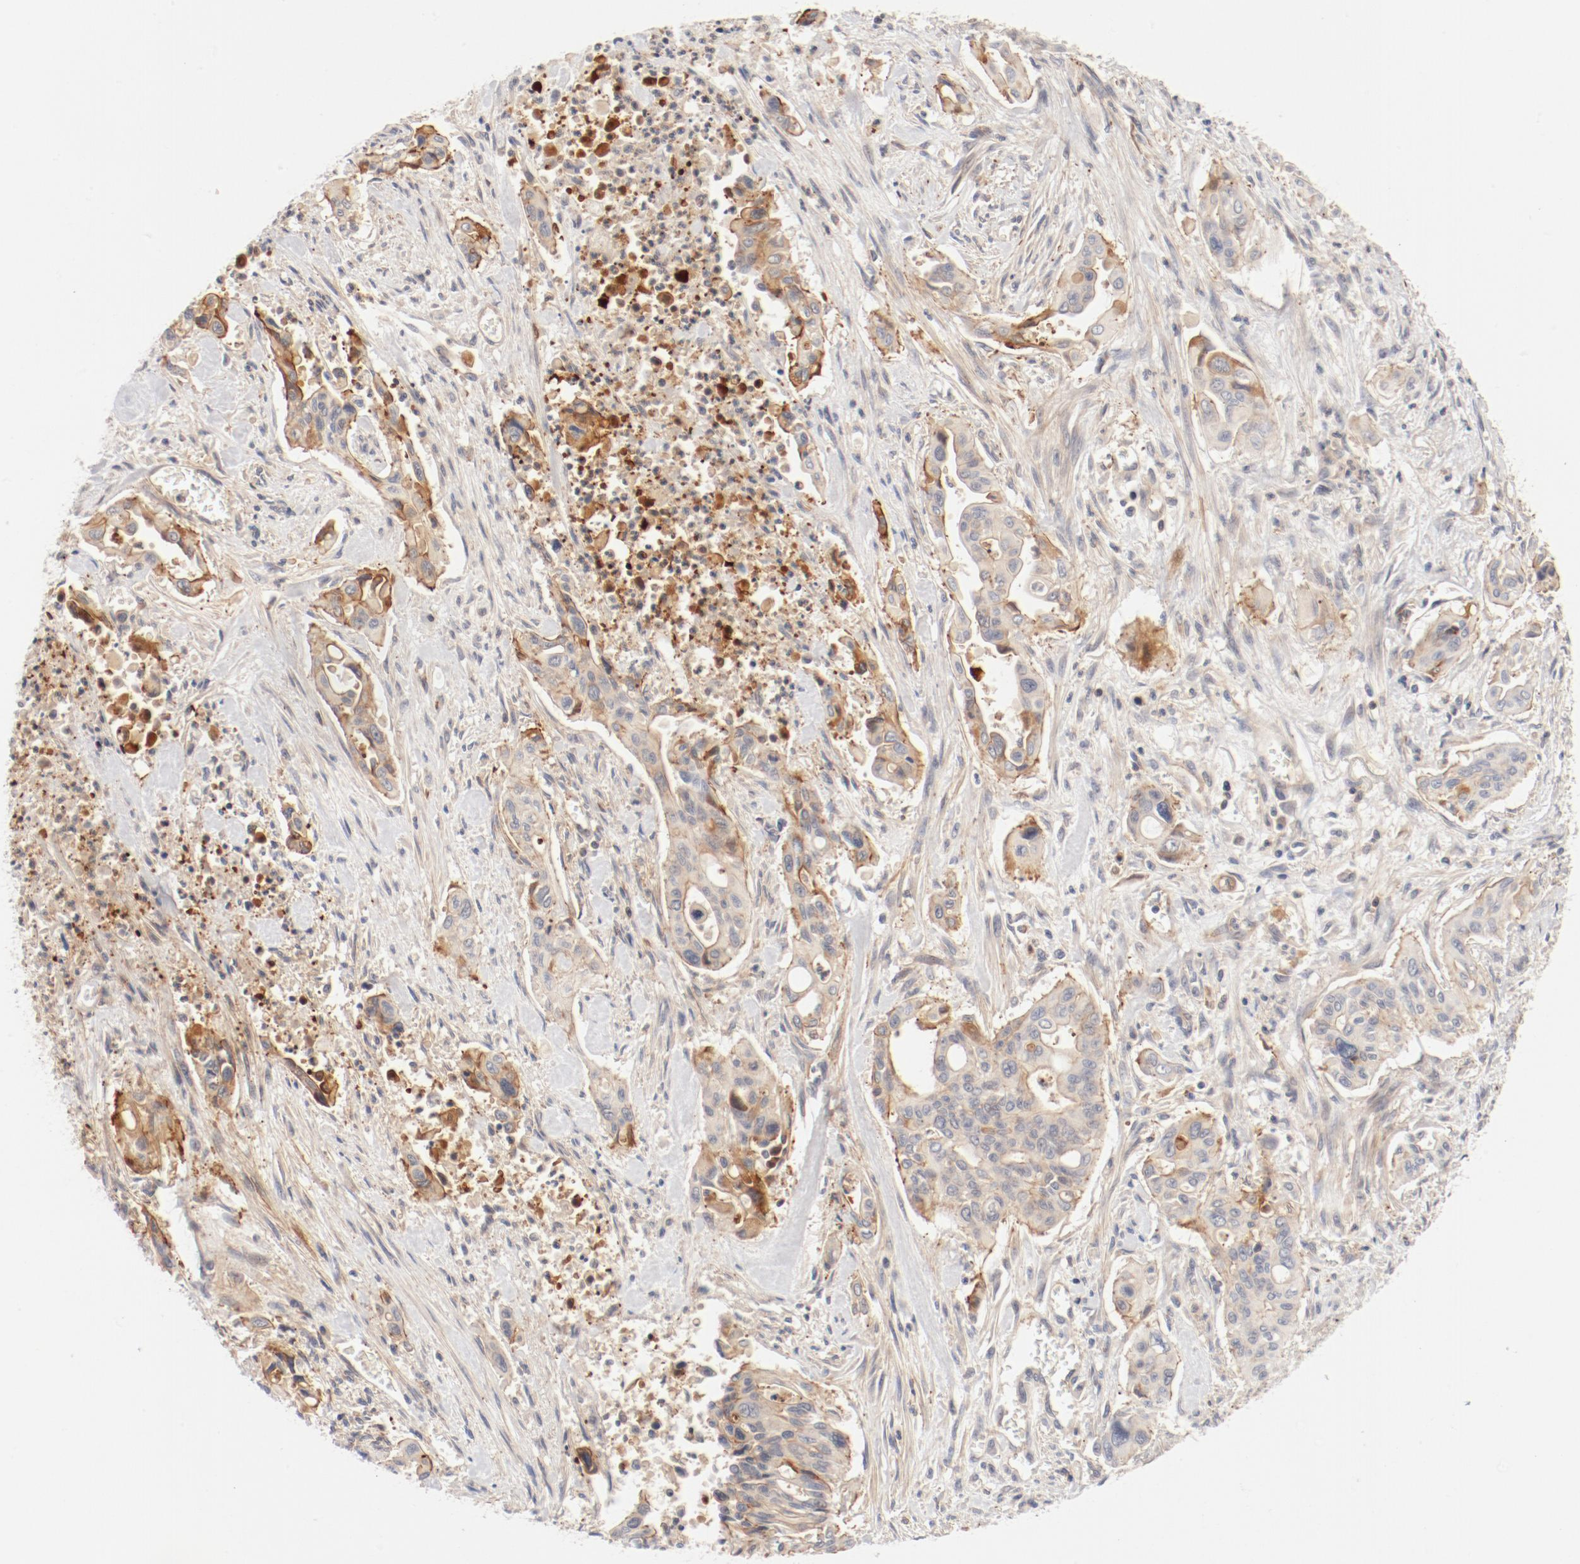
{"staining": {"intensity": "moderate", "quantity": "25%-75%", "location": "cytoplasmic/membranous"}, "tissue": "pancreatic cancer", "cell_type": "Tumor cells", "image_type": "cancer", "snomed": [{"axis": "morphology", "description": "Adenocarcinoma, NOS"}, {"axis": "topography", "description": "Pancreas"}], "caption": "Human pancreatic cancer stained with a brown dye exhibits moderate cytoplasmic/membranous positive expression in approximately 25%-75% of tumor cells.", "gene": "ZNF267", "patient": {"sex": "male", "age": 77}}